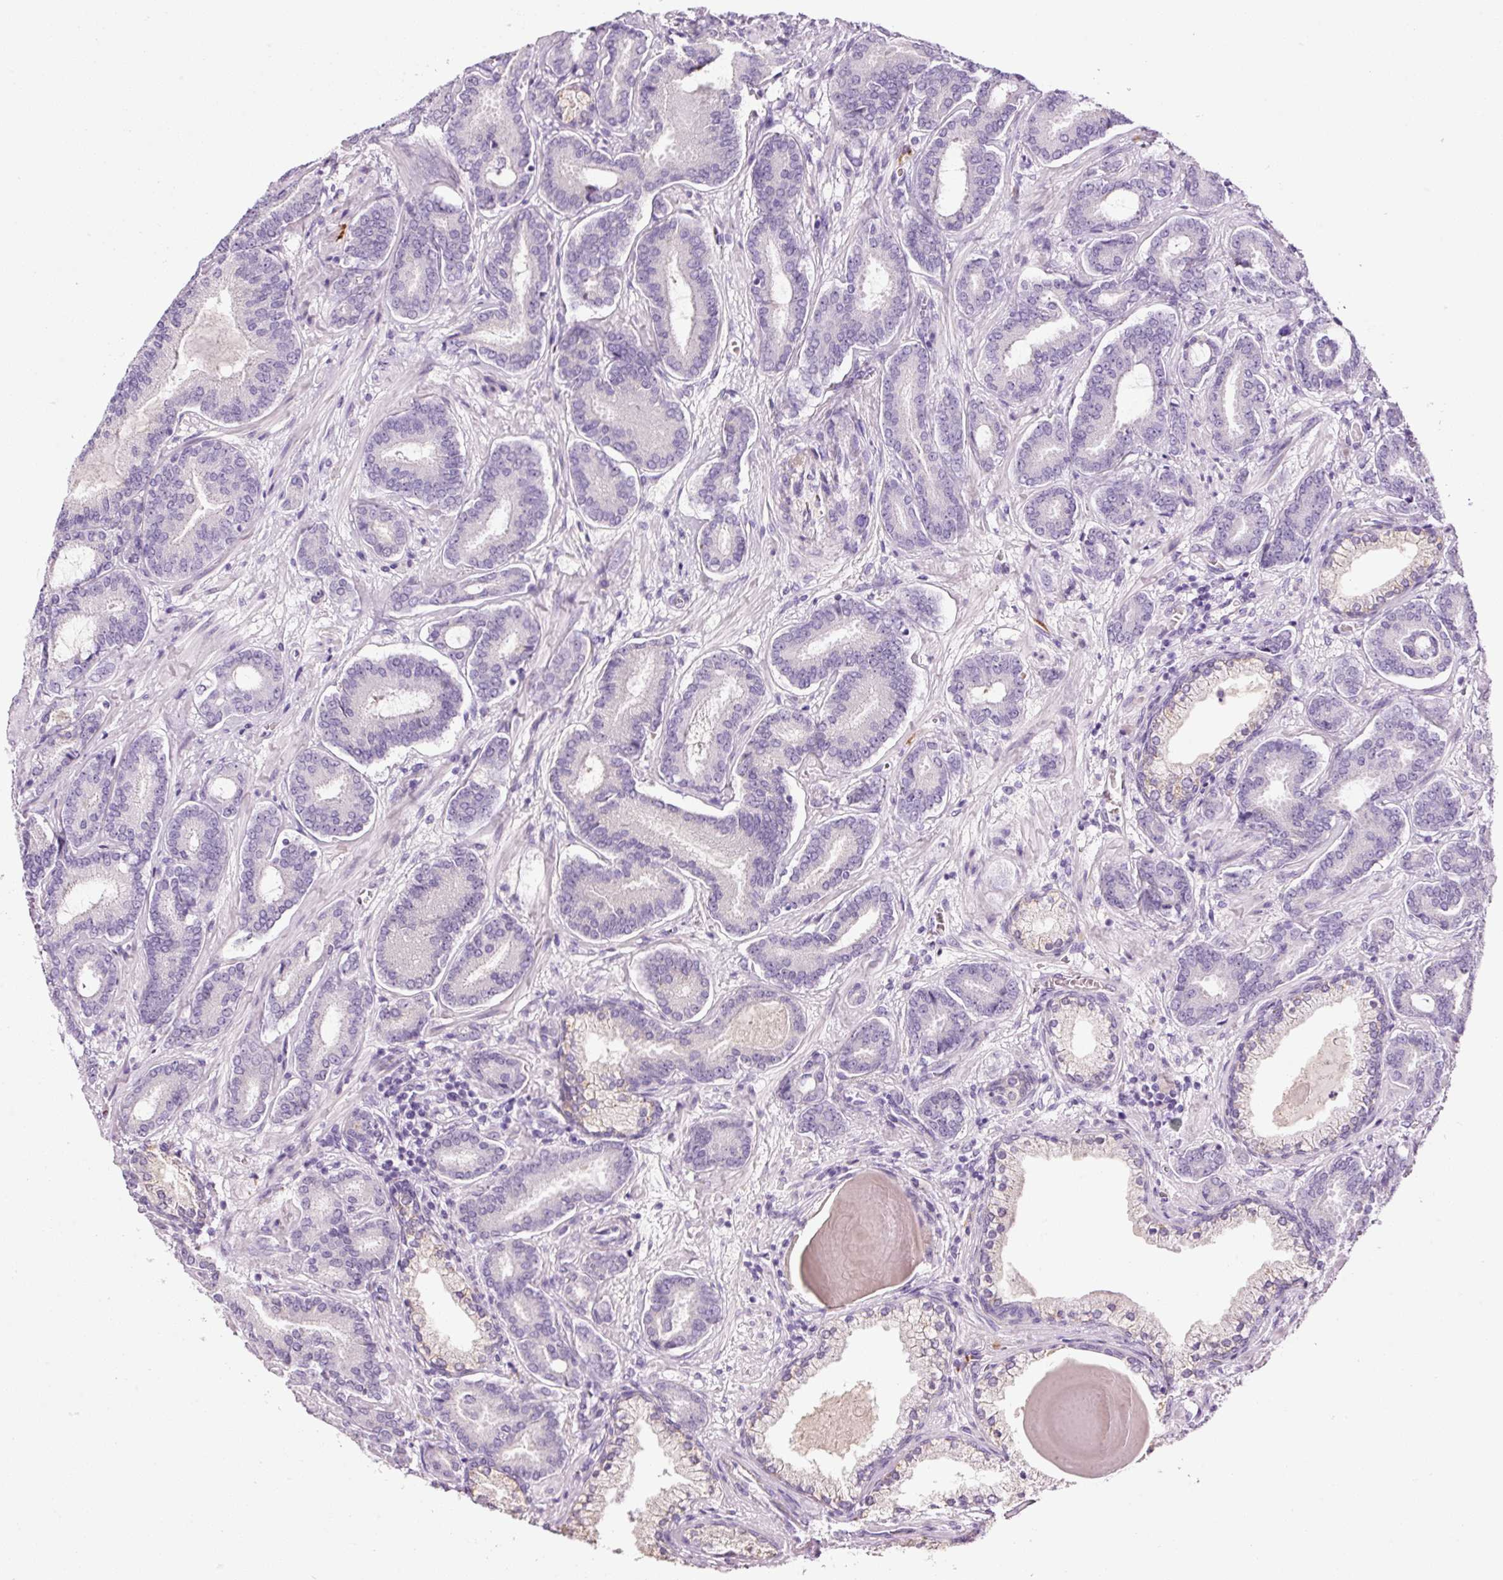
{"staining": {"intensity": "negative", "quantity": "none", "location": "none"}, "tissue": "prostate cancer", "cell_type": "Tumor cells", "image_type": "cancer", "snomed": [{"axis": "morphology", "description": "Adenocarcinoma, Low grade"}, {"axis": "topography", "description": "Prostate and seminal vesicle, NOS"}], "caption": "A high-resolution micrograph shows immunohistochemistry staining of prostate cancer (adenocarcinoma (low-grade)), which displays no significant positivity in tumor cells.", "gene": "KLF1", "patient": {"sex": "male", "age": 61}}